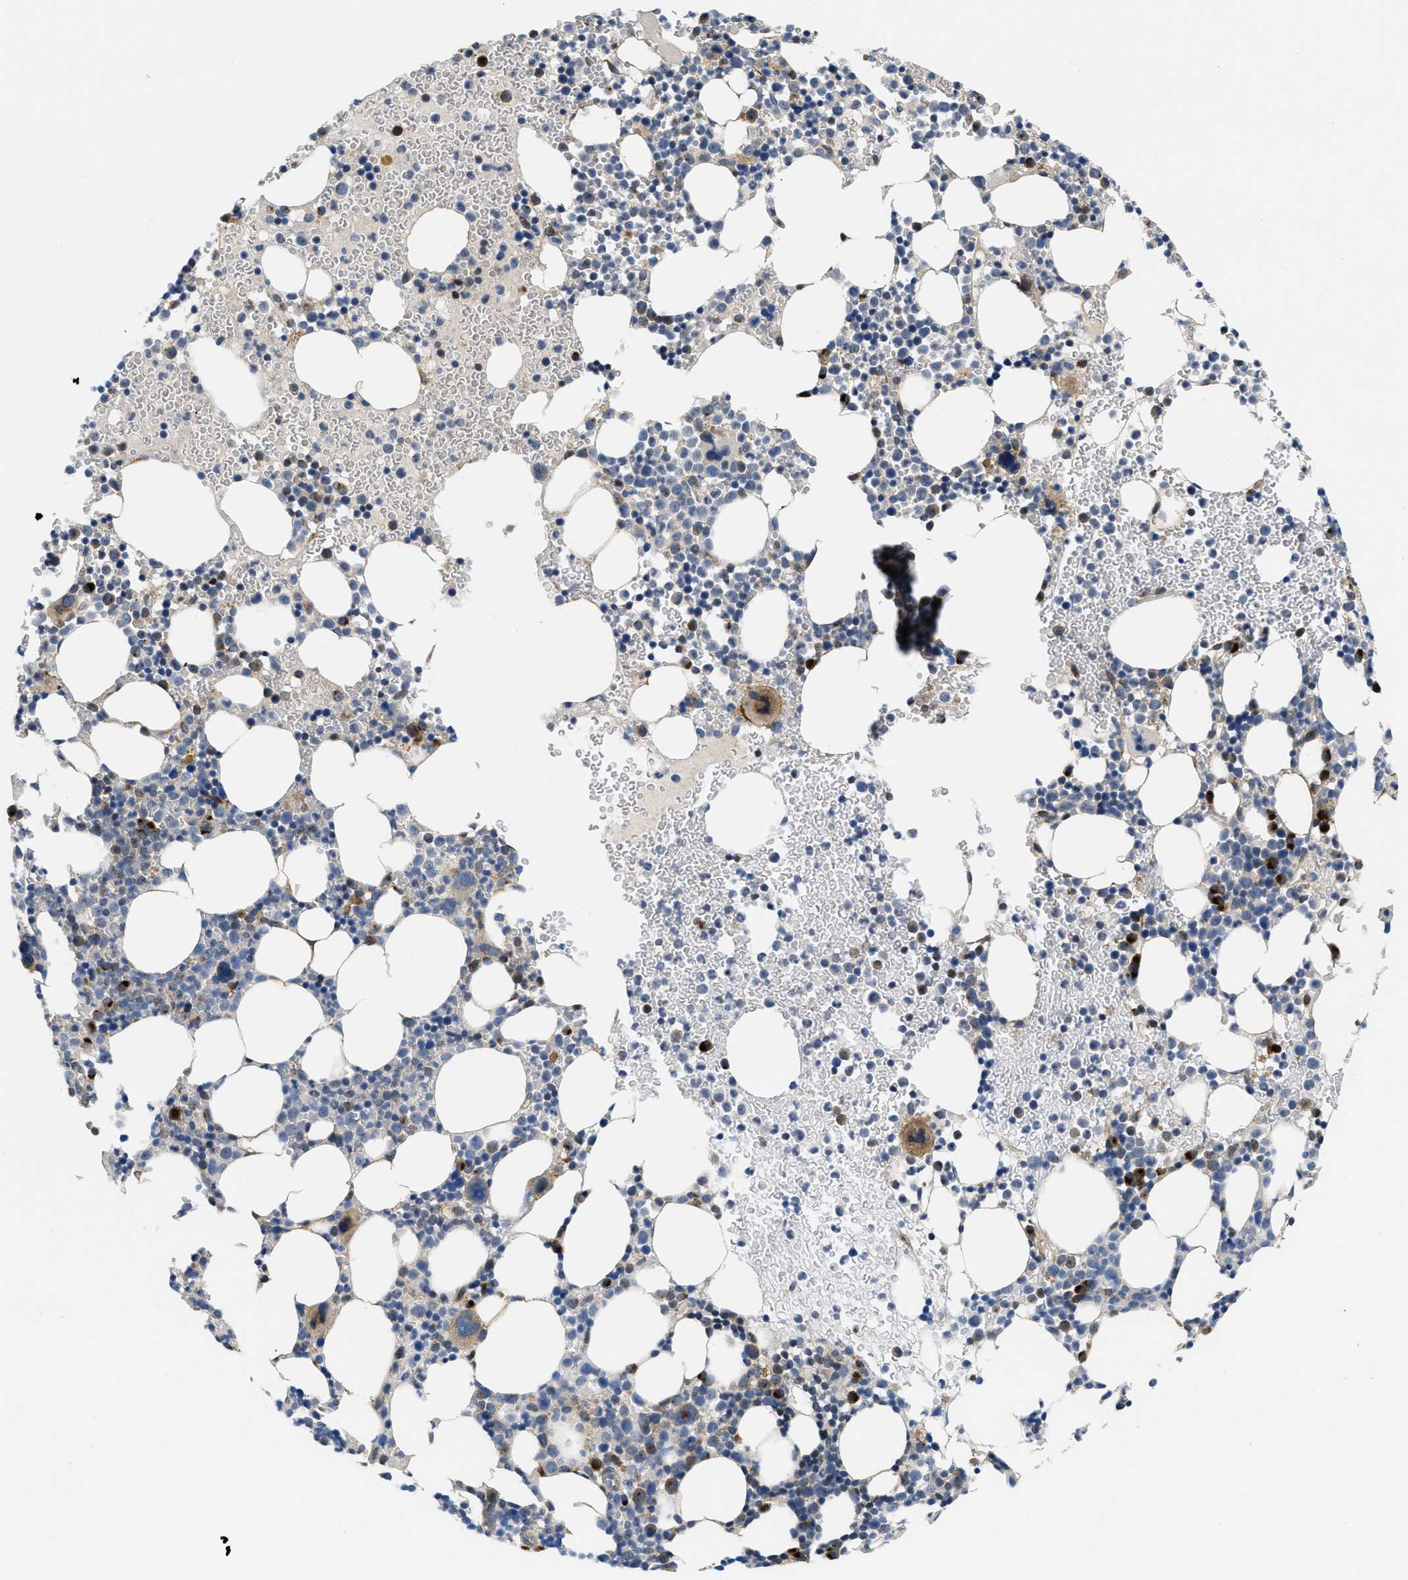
{"staining": {"intensity": "moderate", "quantity": "<25%", "location": "cytoplasmic/membranous"}, "tissue": "bone marrow", "cell_type": "Hematopoietic cells", "image_type": "normal", "snomed": [{"axis": "morphology", "description": "Normal tissue, NOS"}, {"axis": "morphology", "description": "Inflammation, NOS"}, {"axis": "topography", "description": "Bone marrow"}], "caption": "Immunohistochemical staining of unremarkable human bone marrow demonstrates <25% levels of moderate cytoplasmic/membranous protein staining in approximately <25% of hematopoietic cells.", "gene": "ZNF70", "patient": {"sex": "female", "age": 67}}